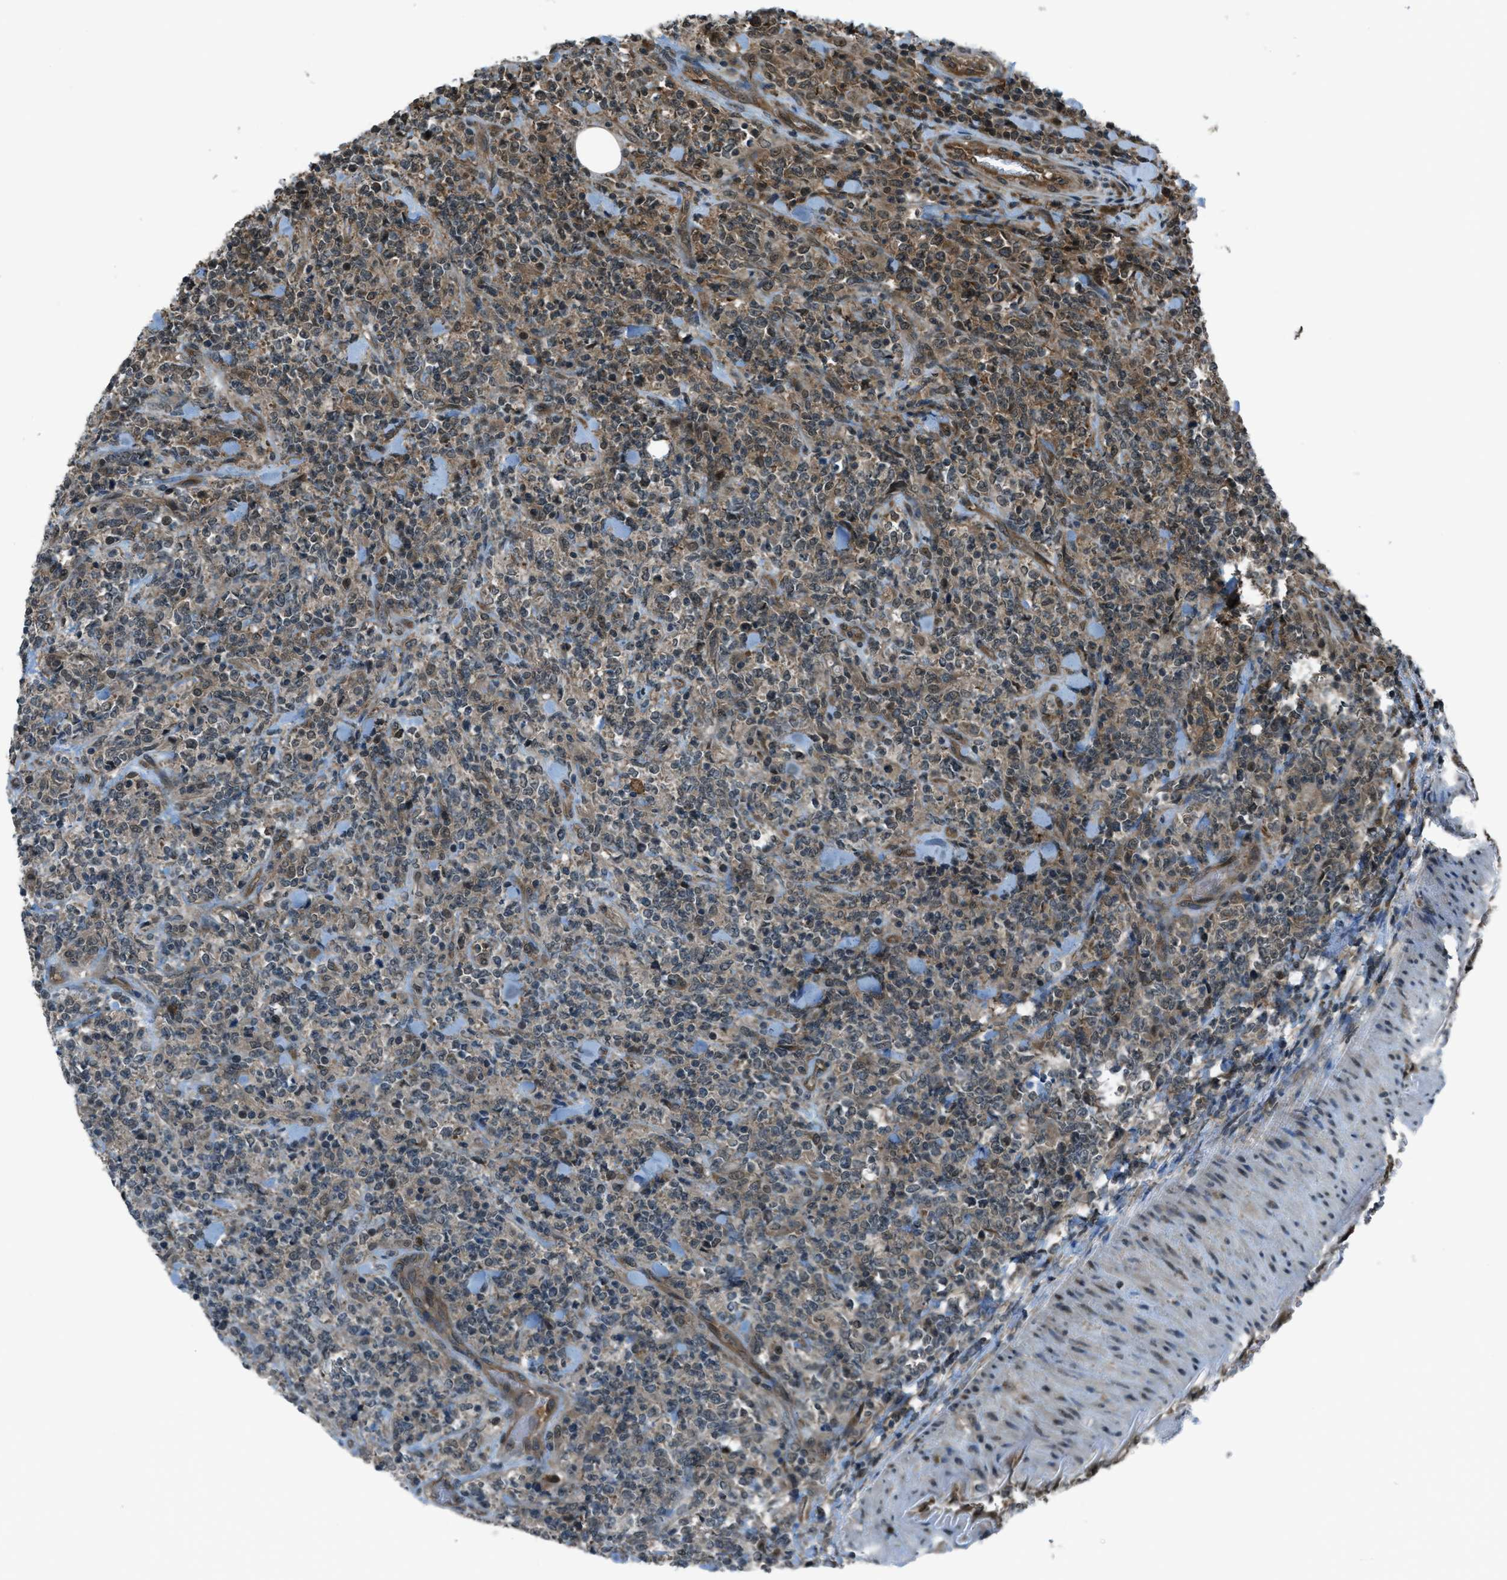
{"staining": {"intensity": "moderate", "quantity": "25%-75%", "location": "cytoplasmic/membranous"}, "tissue": "lymphoma", "cell_type": "Tumor cells", "image_type": "cancer", "snomed": [{"axis": "morphology", "description": "Malignant lymphoma, non-Hodgkin's type, High grade"}, {"axis": "topography", "description": "Soft tissue"}], "caption": "Brown immunohistochemical staining in human high-grade malignant lymphoma, non-Hodgkin's type reveals moderate cytoplasmic/membranous positivity in about 25%-75% of tumor cells.", "gene": "ASAP2", "patient": {"sex": "male", "age": 18}}